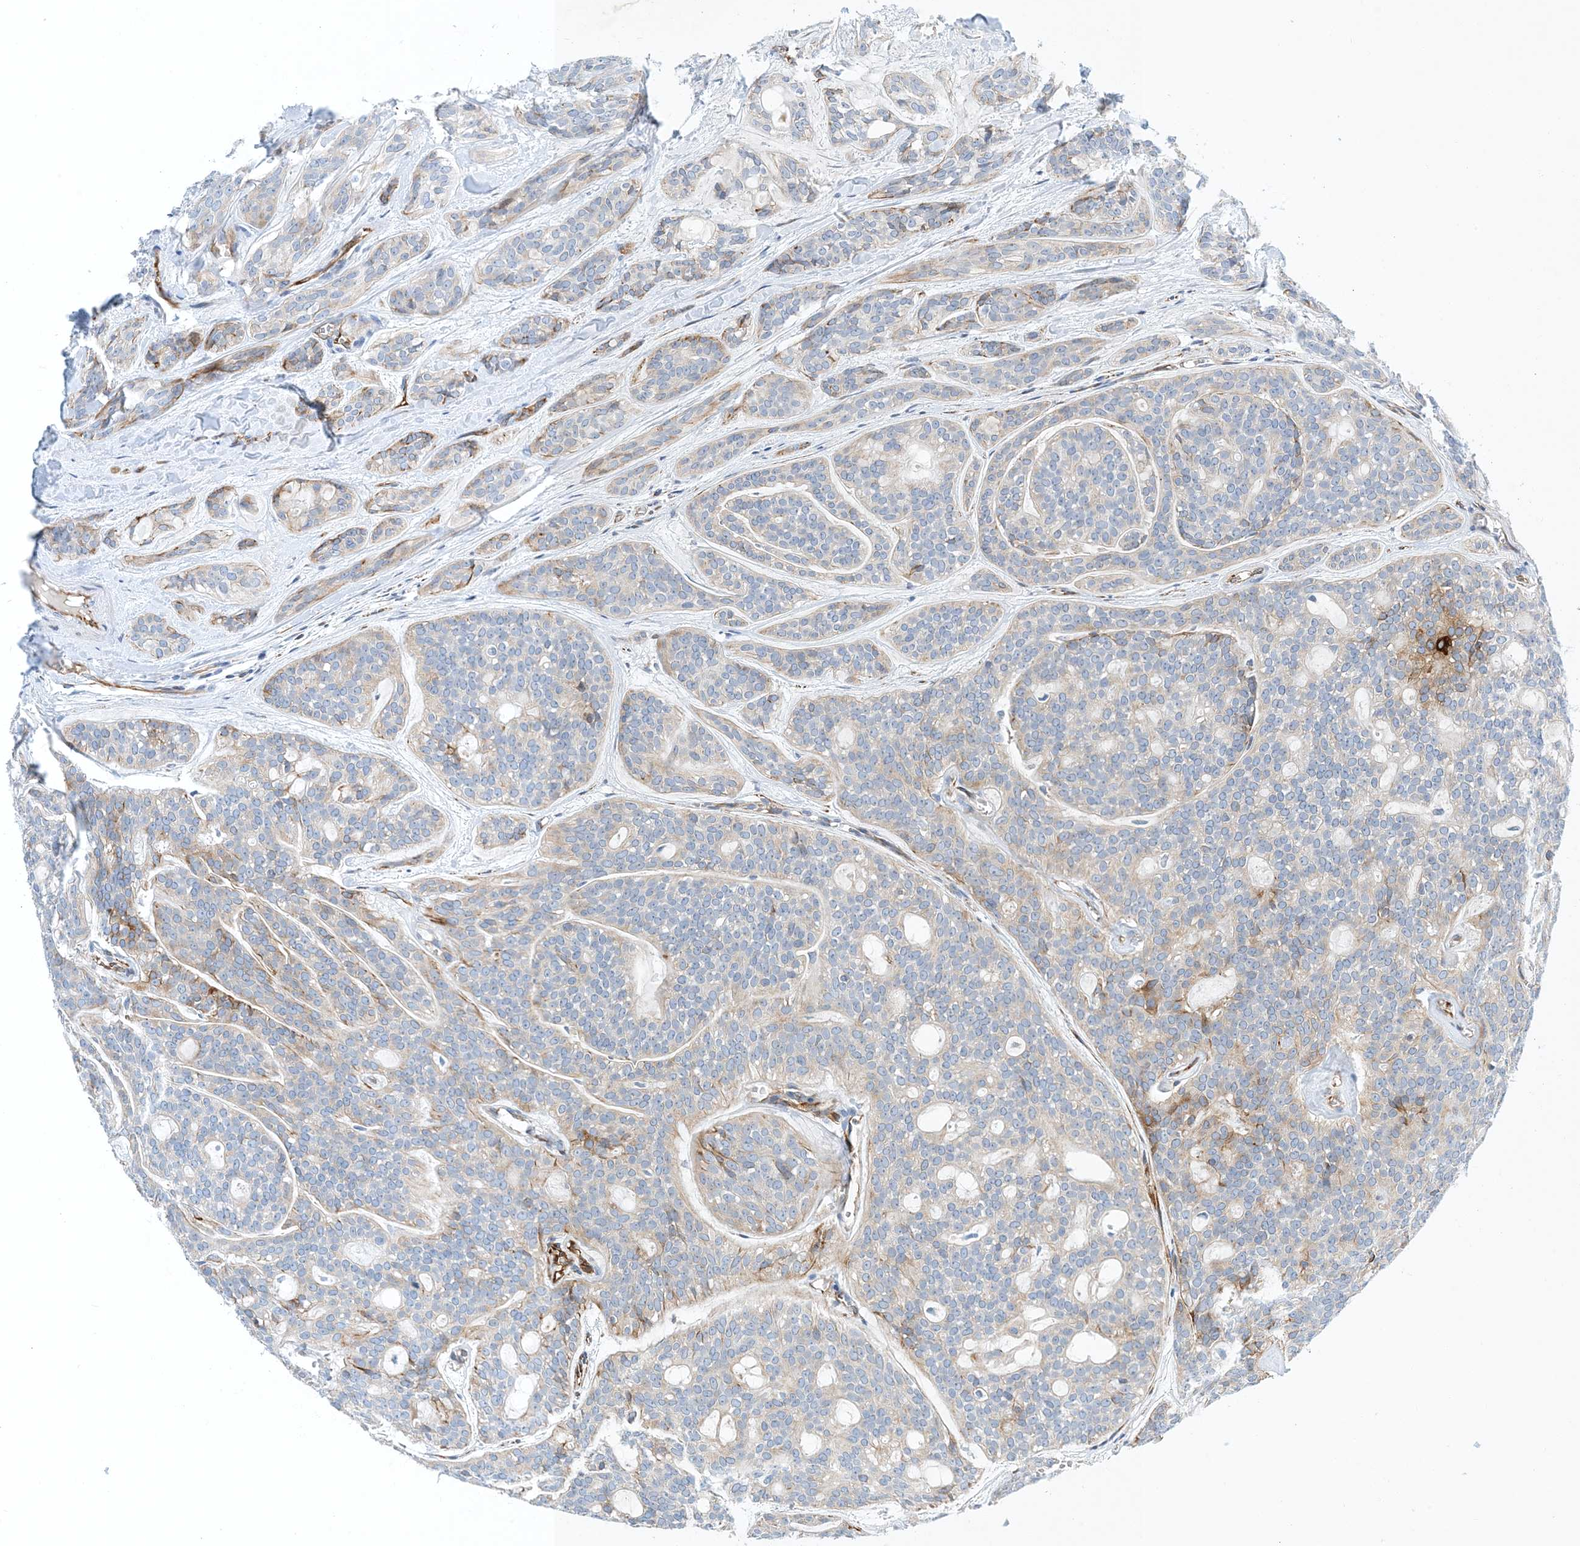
{"staining": {"intensity": "negative", "quantity": "none", "location": "none"}, "tissue": "head and neck cancer", "cell_type": "Tumor cells", "image_type": "cancer", "snomed": [{"axis": "morphology", "description": "Adenocarcinoma, NOS"}, {"axis": "topography", "description": "Head-Neck"}], "caption": "An image of head and neck cancer stained for a protein displays no brown staining in tumor cells.", "gene": "PCDHA2", "patient": {"sex": "male", "age": 66}}